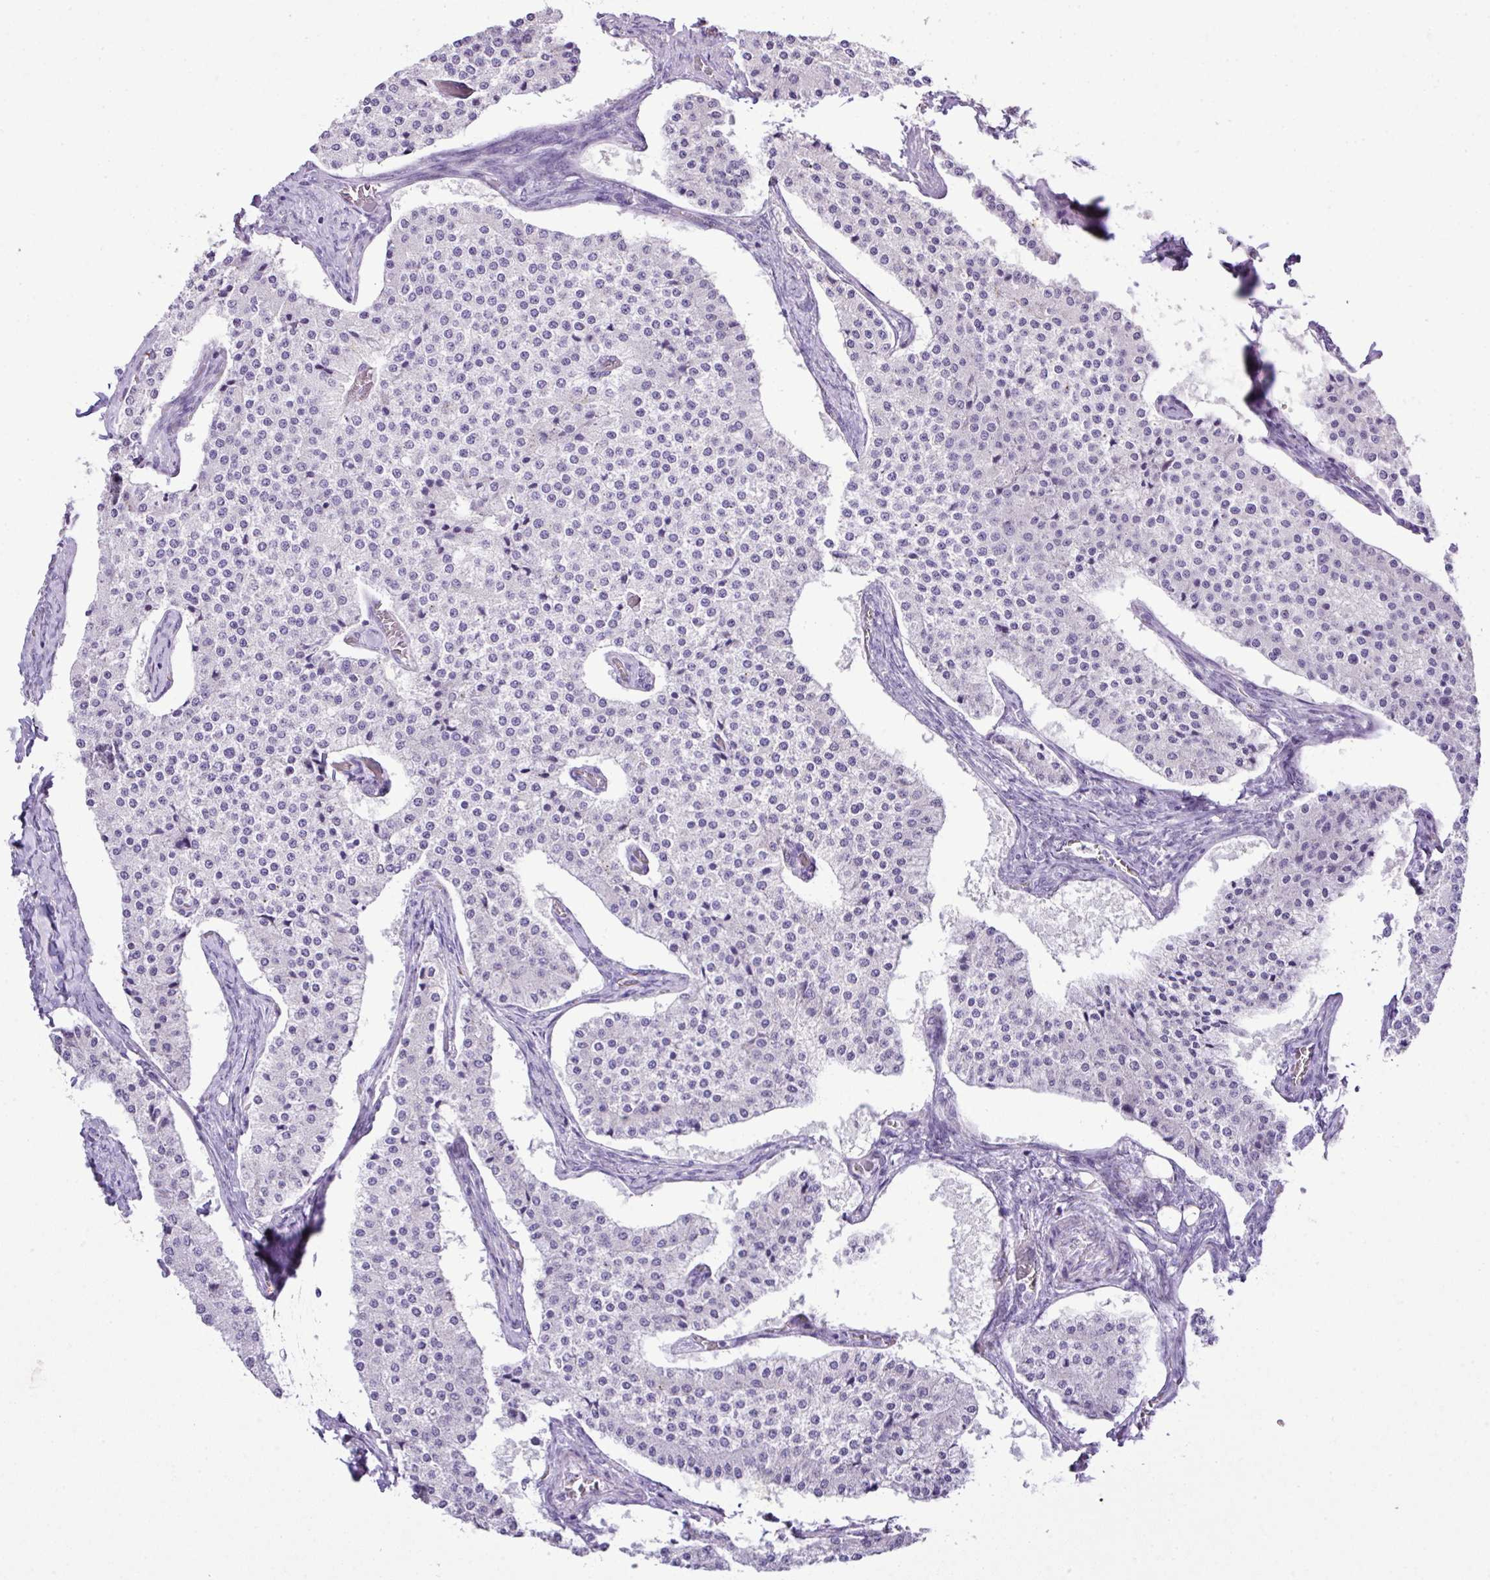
{"staining": {"intensity": "negative", "quantity": "none", "location": "none"}, "tissue": "carcinoid", "cell_type": "Tumor cells", "image_type": "cancer", "snomed": [{"axis": "morphology", "description": "Carcinoid, malignant, NOS"}, {"axis": "topography", "description": "Colon"}], "caption": "The immunohistochemistry micrograph has no significant positivity in tumor cells of carcinoid tissue.", "gene": "KCNJ11", "patient": {"sex": "female", "age": 52}}